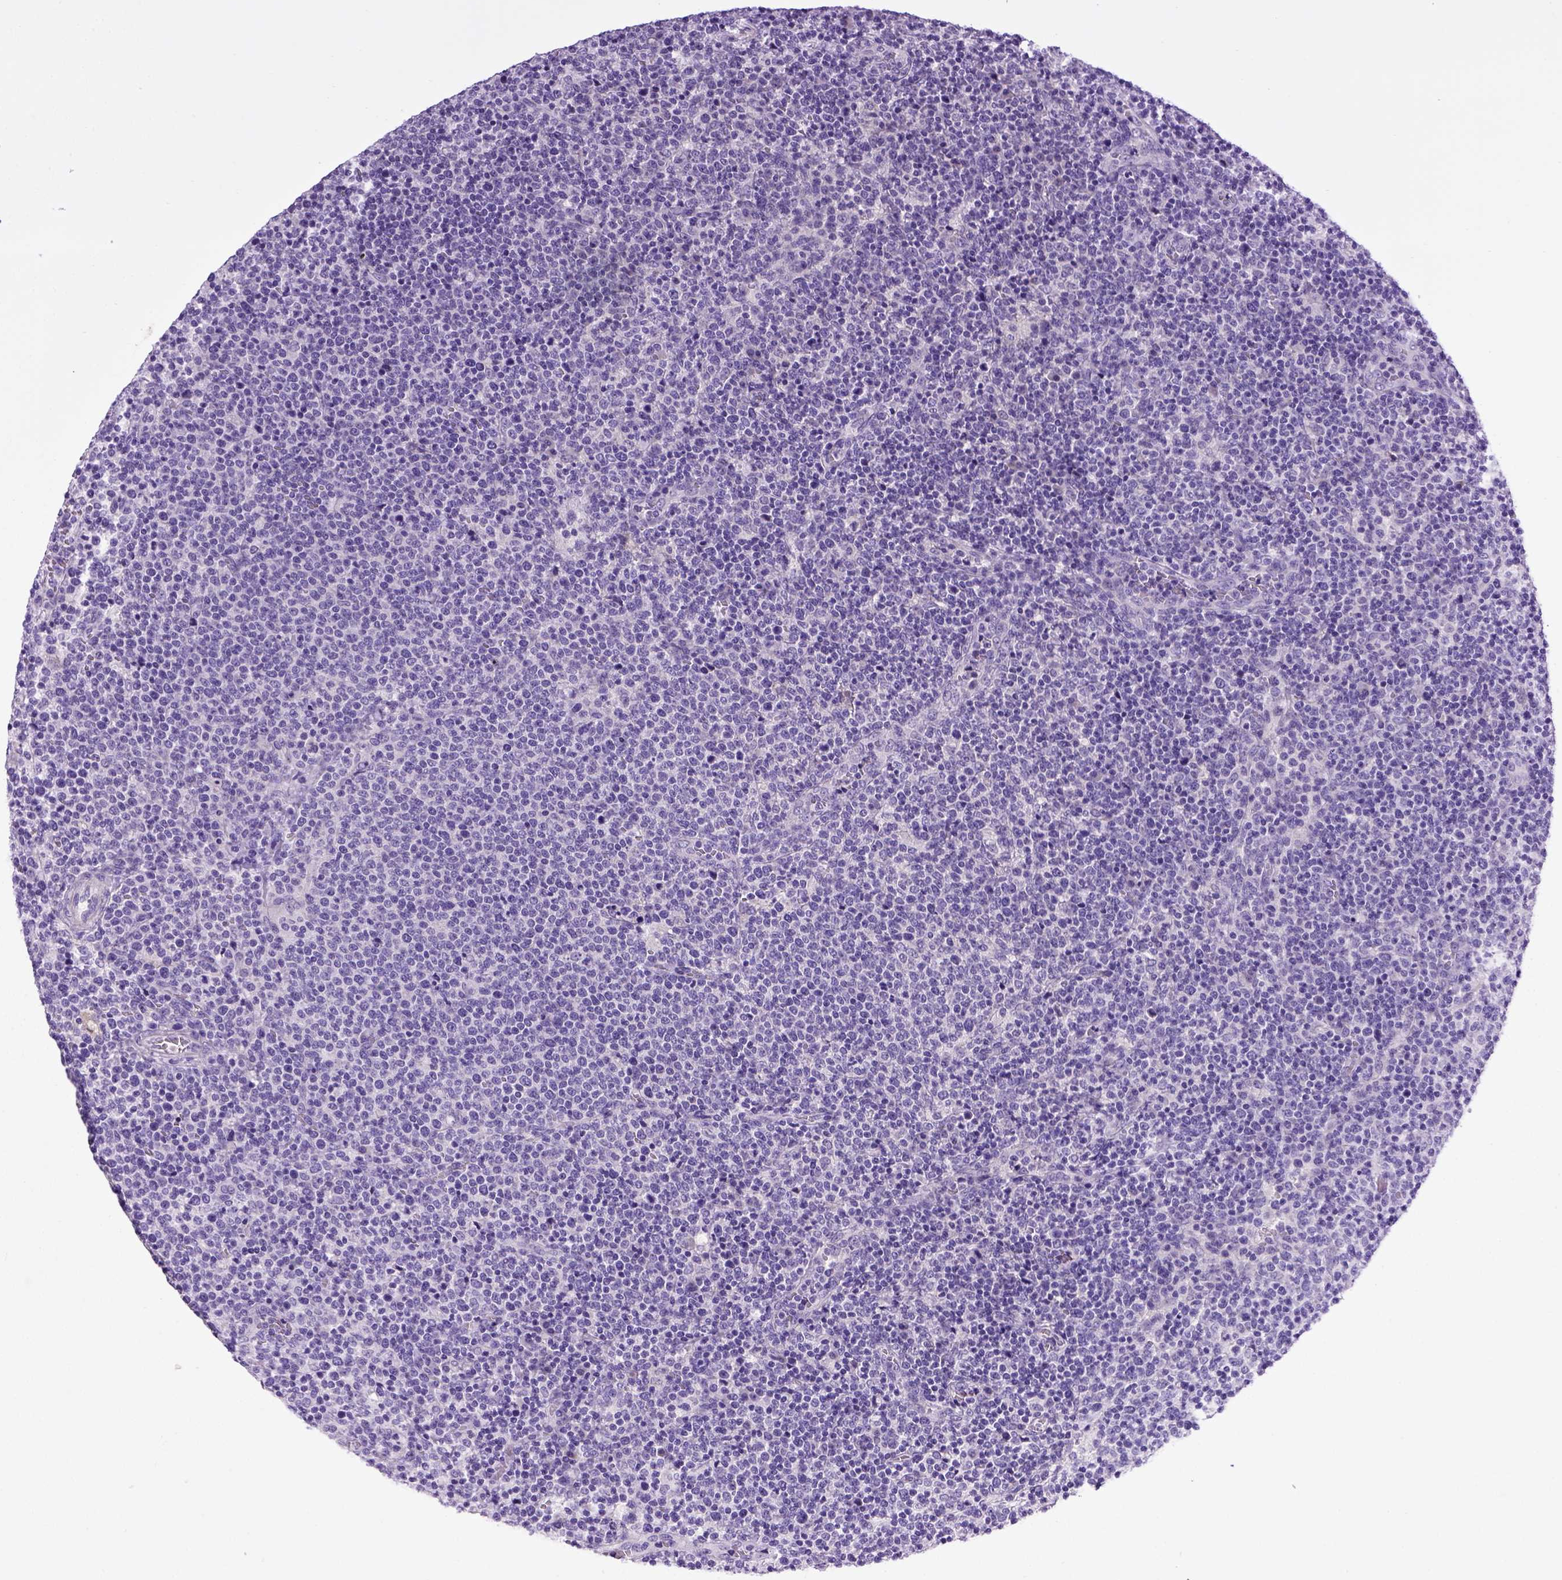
{"staining": {"intensity": "negative", "quantity": "none", "location": "none"}, "tissue": "lymphoma", "cell_type": "Tumor cells", "image_type": "cancer", "snomed": [{"axis": "morphology", "description": "Malignant lymphoma, non-Hodgkin's type, High grade"}, {"axis": "topography", "description": "Lymph node"}], "caption": "Immunohistochemistry (IHC) micrograph of neoplastic tissue: human malignant lymphoma, non-Hodgkin's type (high-grade) stained with DAB reveals no significant protein staining in tumor cells.", "gene": "CDH1", "patient": {"sex": "male", "age": 61}}